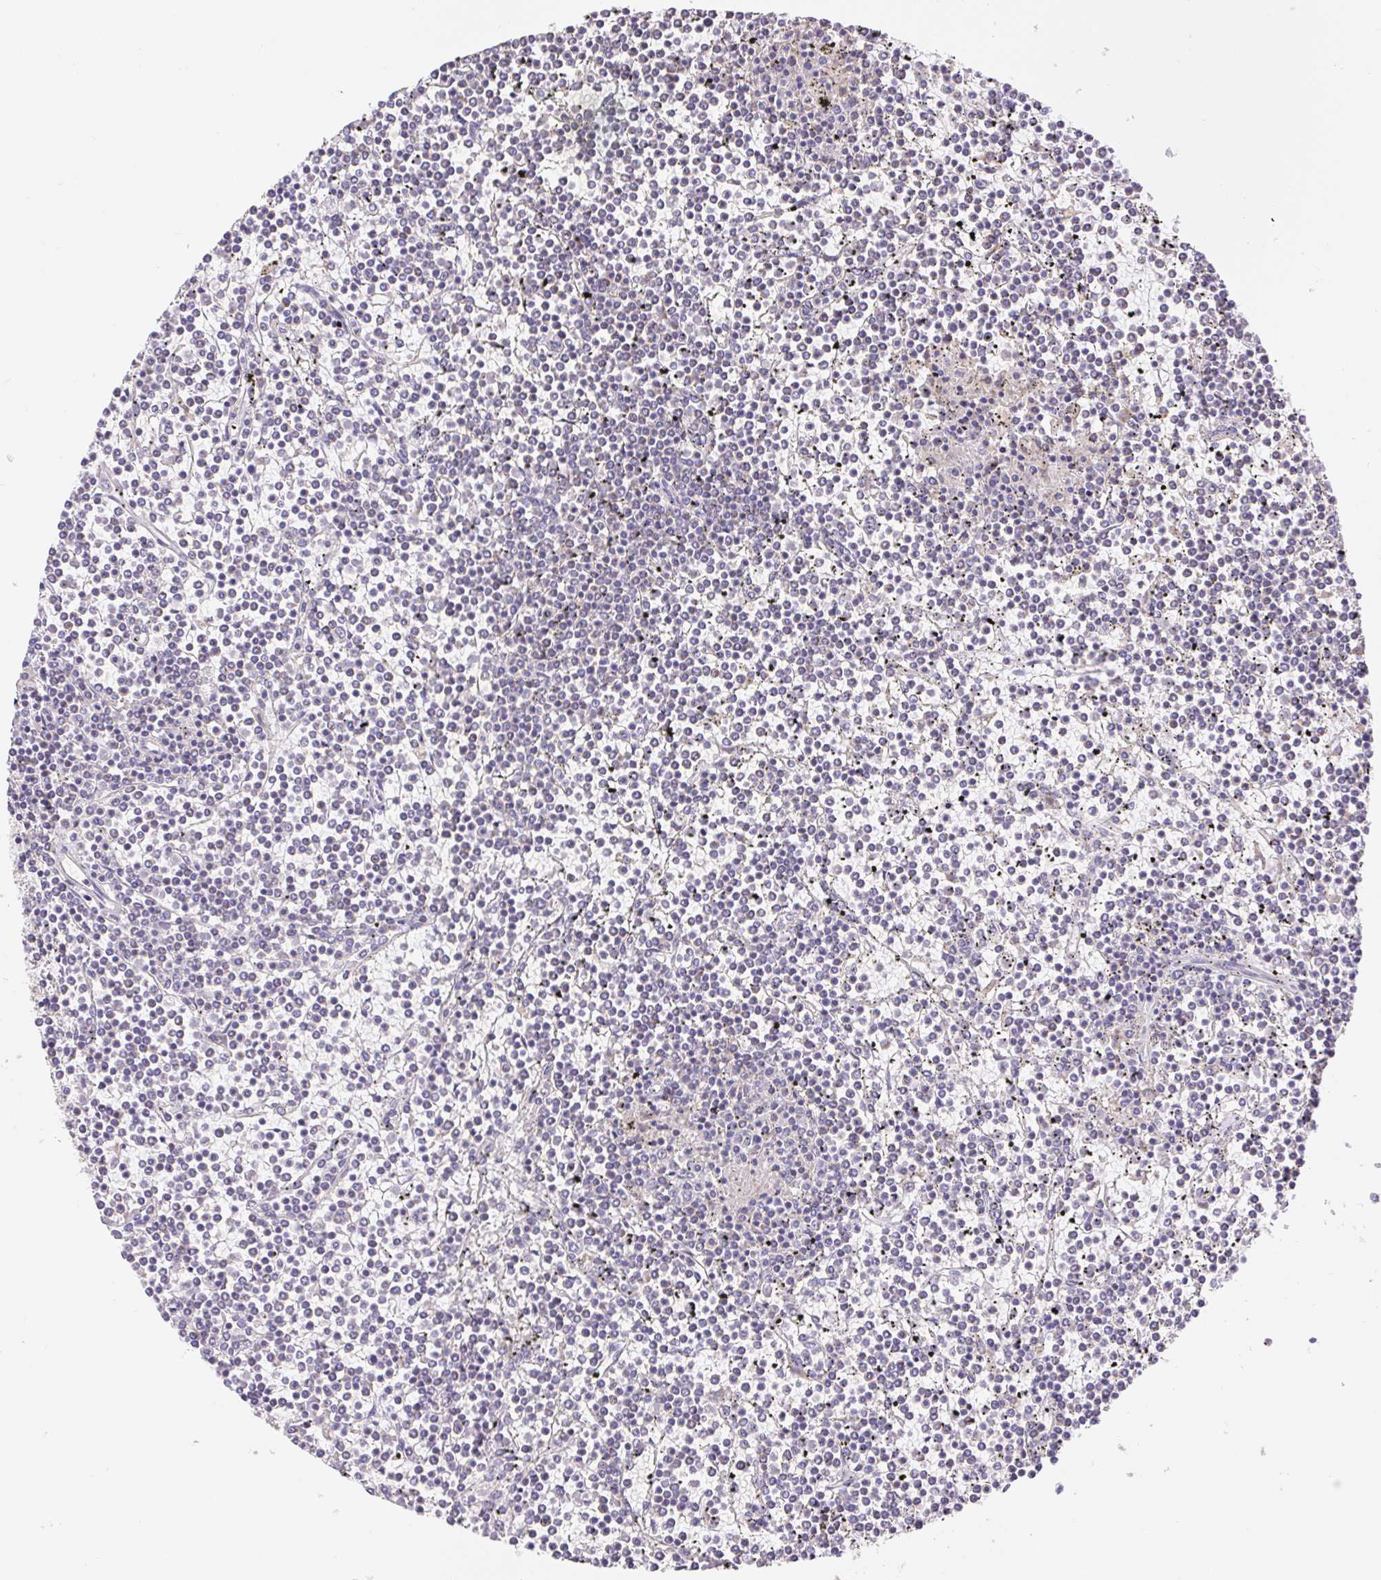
{"staining": {"intensity": "negative", "quantity": "none", "location": "none"}, "tissue": "lymphoma", "cell_type": "Tumor cells", "image_type": "cancer", "snomed": [{"axis": "morphology", "description": "Malignant lymphoma, non-Hodgkin's type, Low grade"}, {"axis": "topography", "description": "Spleen"}], "caption": "Micrograph shows no protein positivity in tumor cells of malignant lymphoma, non-Hodgkin's type (low-grade) tissue.", "gene": "FKBP6", "patient": {"sex": "female", "age": 19}}